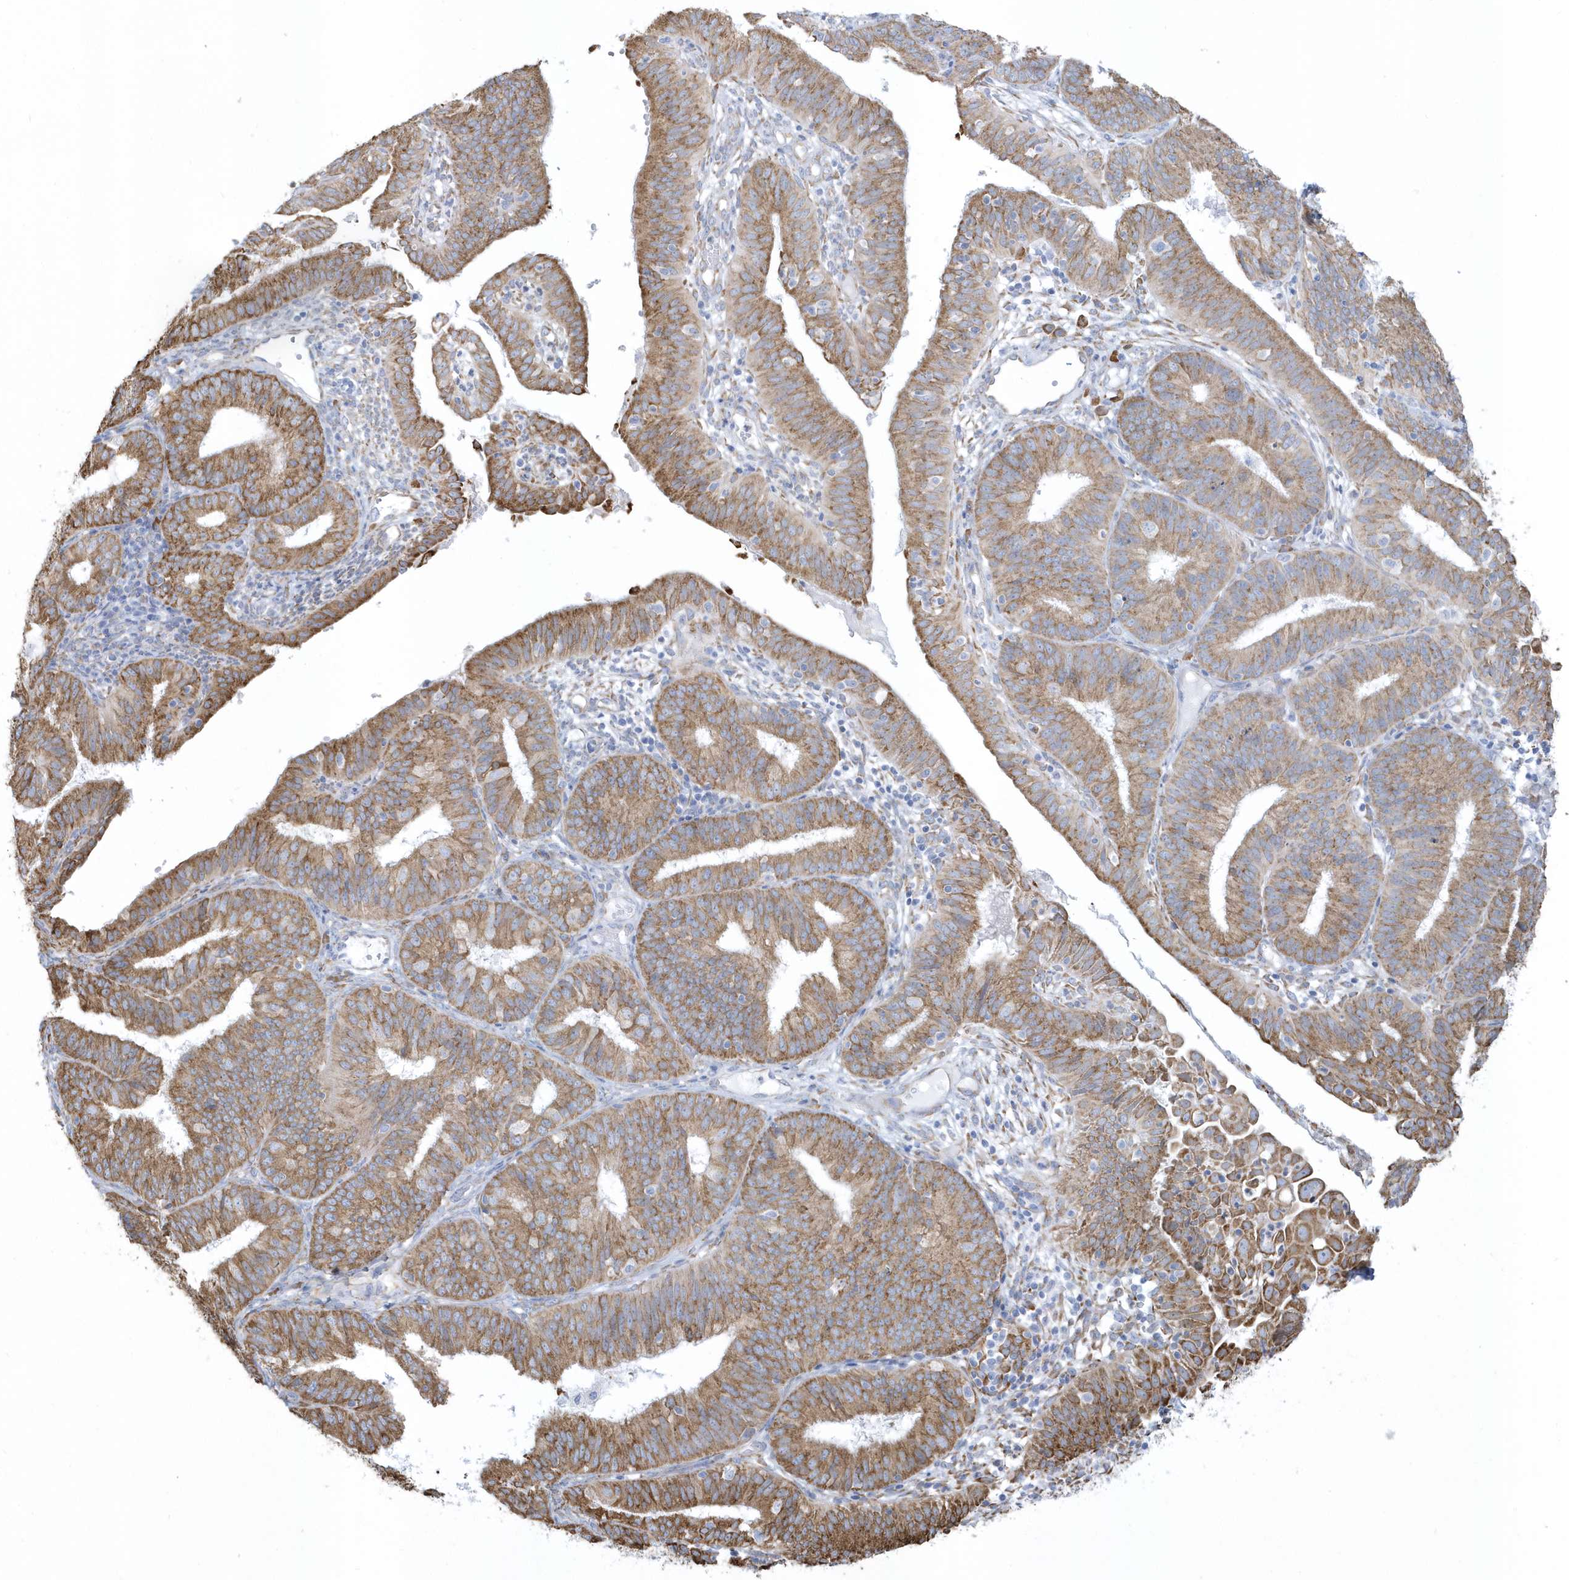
{"staining": {"intensity": "moderate", "quantity": ">75%", "location": "cytoplasmic/membranous"}, "tissue": "endometrial cancer", "cell_type": "Tumor cells", "image_type": "cancer", "snomed": [{"axis": "morphology", "description": "Adenocarcinoma, NOS"}, {"axis": "topography", "description": "Endometrium"}], "caption": "IHC histopathology image of endometrial cancer stained for a protein (brown), which exhibits medium levels of moderate cytoplasmic/membranous expression in approximately >75% of tumor cells.", "gene": "DCAF1", "patient": {"sex": "female", "age": 51}}